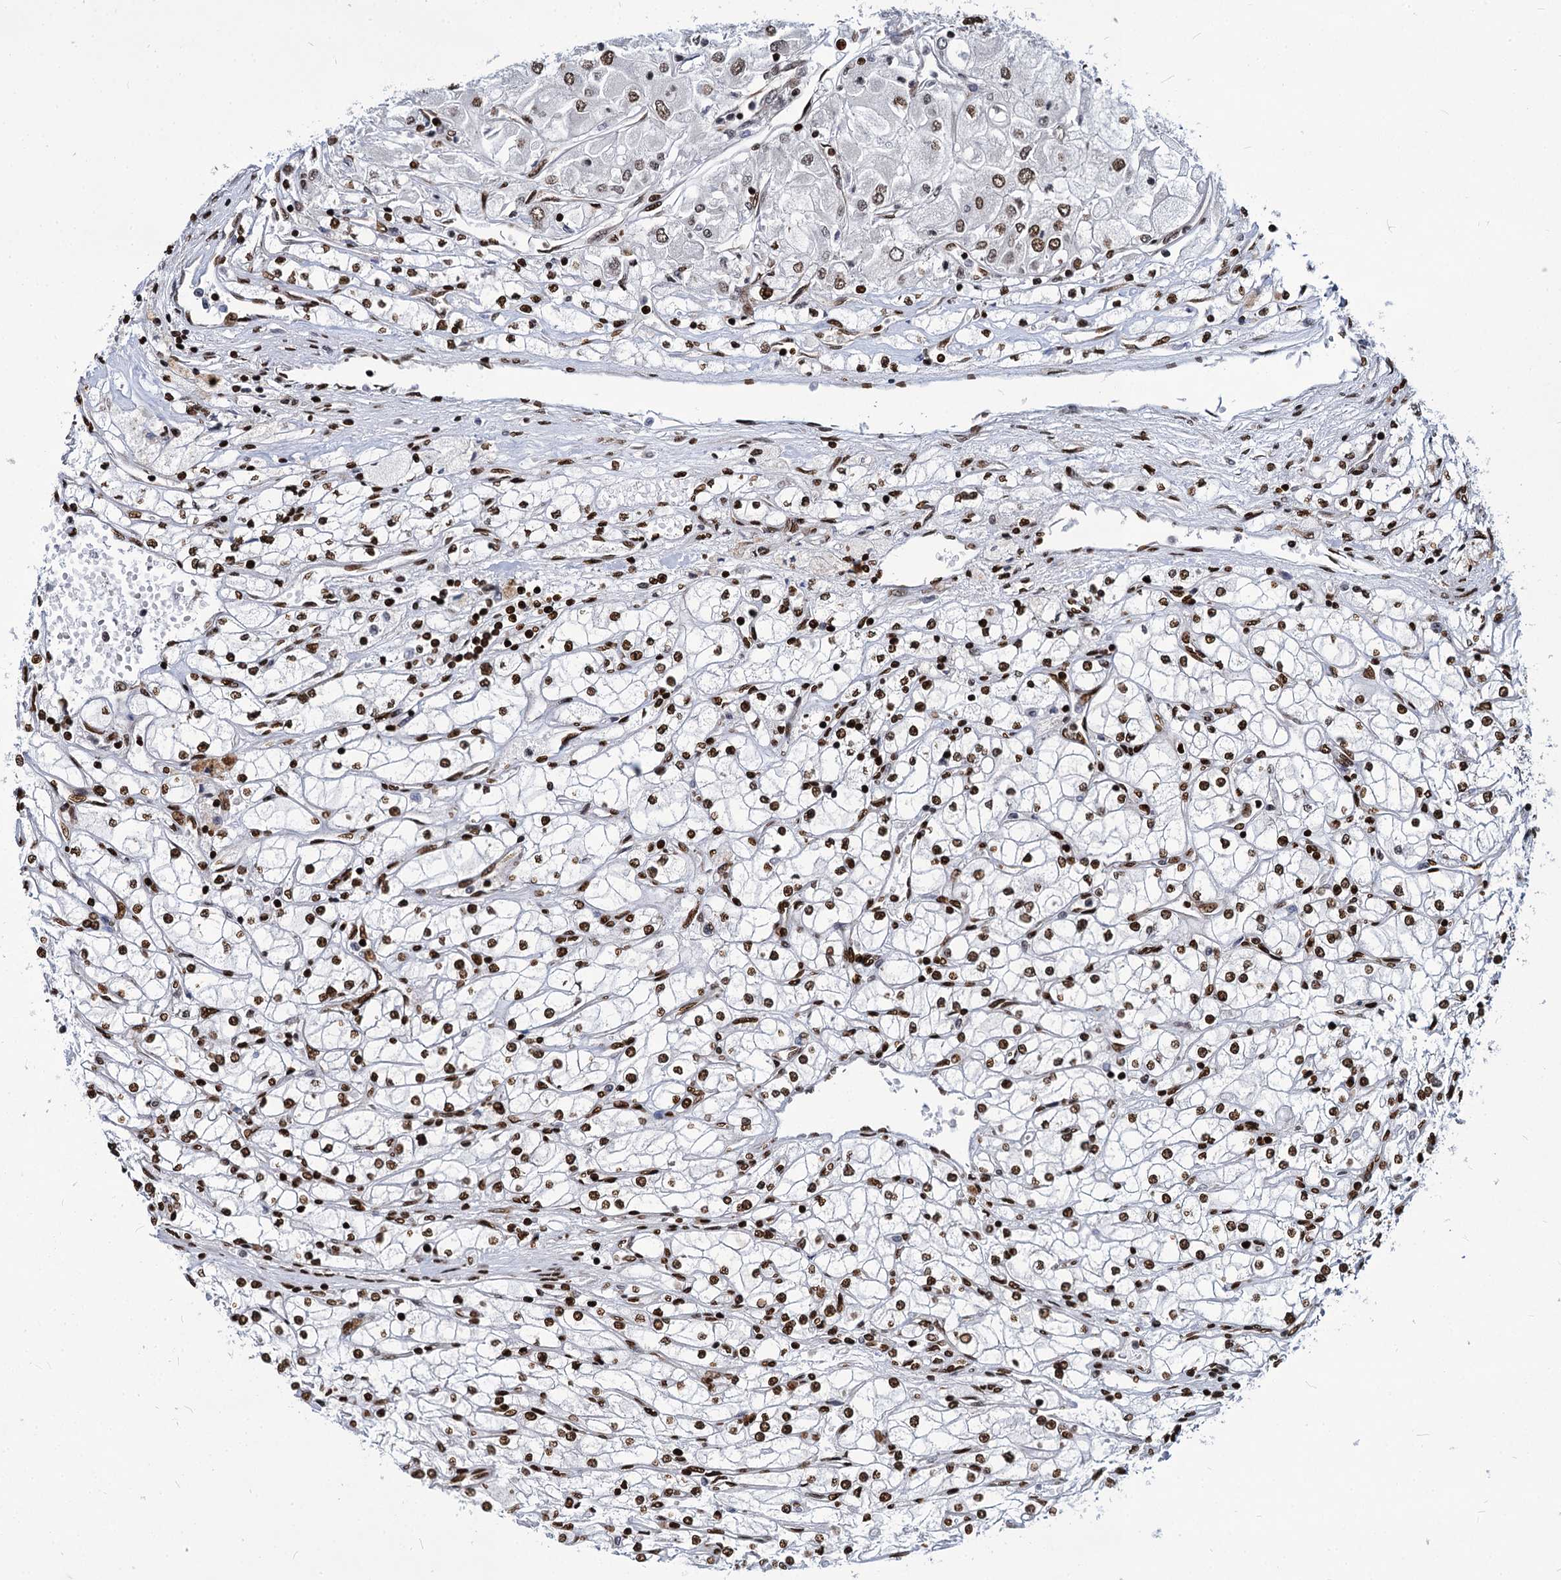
{"staining": {"intensity": "strong", "quantity": ">75%", "location": "nuclear"}, "tissue": "renal cancer", "cell_type": "Tumor cells", "image_type": "cancer", "snomed": [{"axis": "morphology", "description": "Adenocarcinoma, NOS"}, {"axis": "topography", "description": "Kidney"}], "caption": "Protein expression analysis of human adenocarcinoma (renal) reveals strong nuclear positivity in approximately >75% of tumor cells. The protein of interest is shown in brown color, while the nuclei are stained blue.", "gene": "MECP2", "patient": {"sex": "male", "age": 80}}